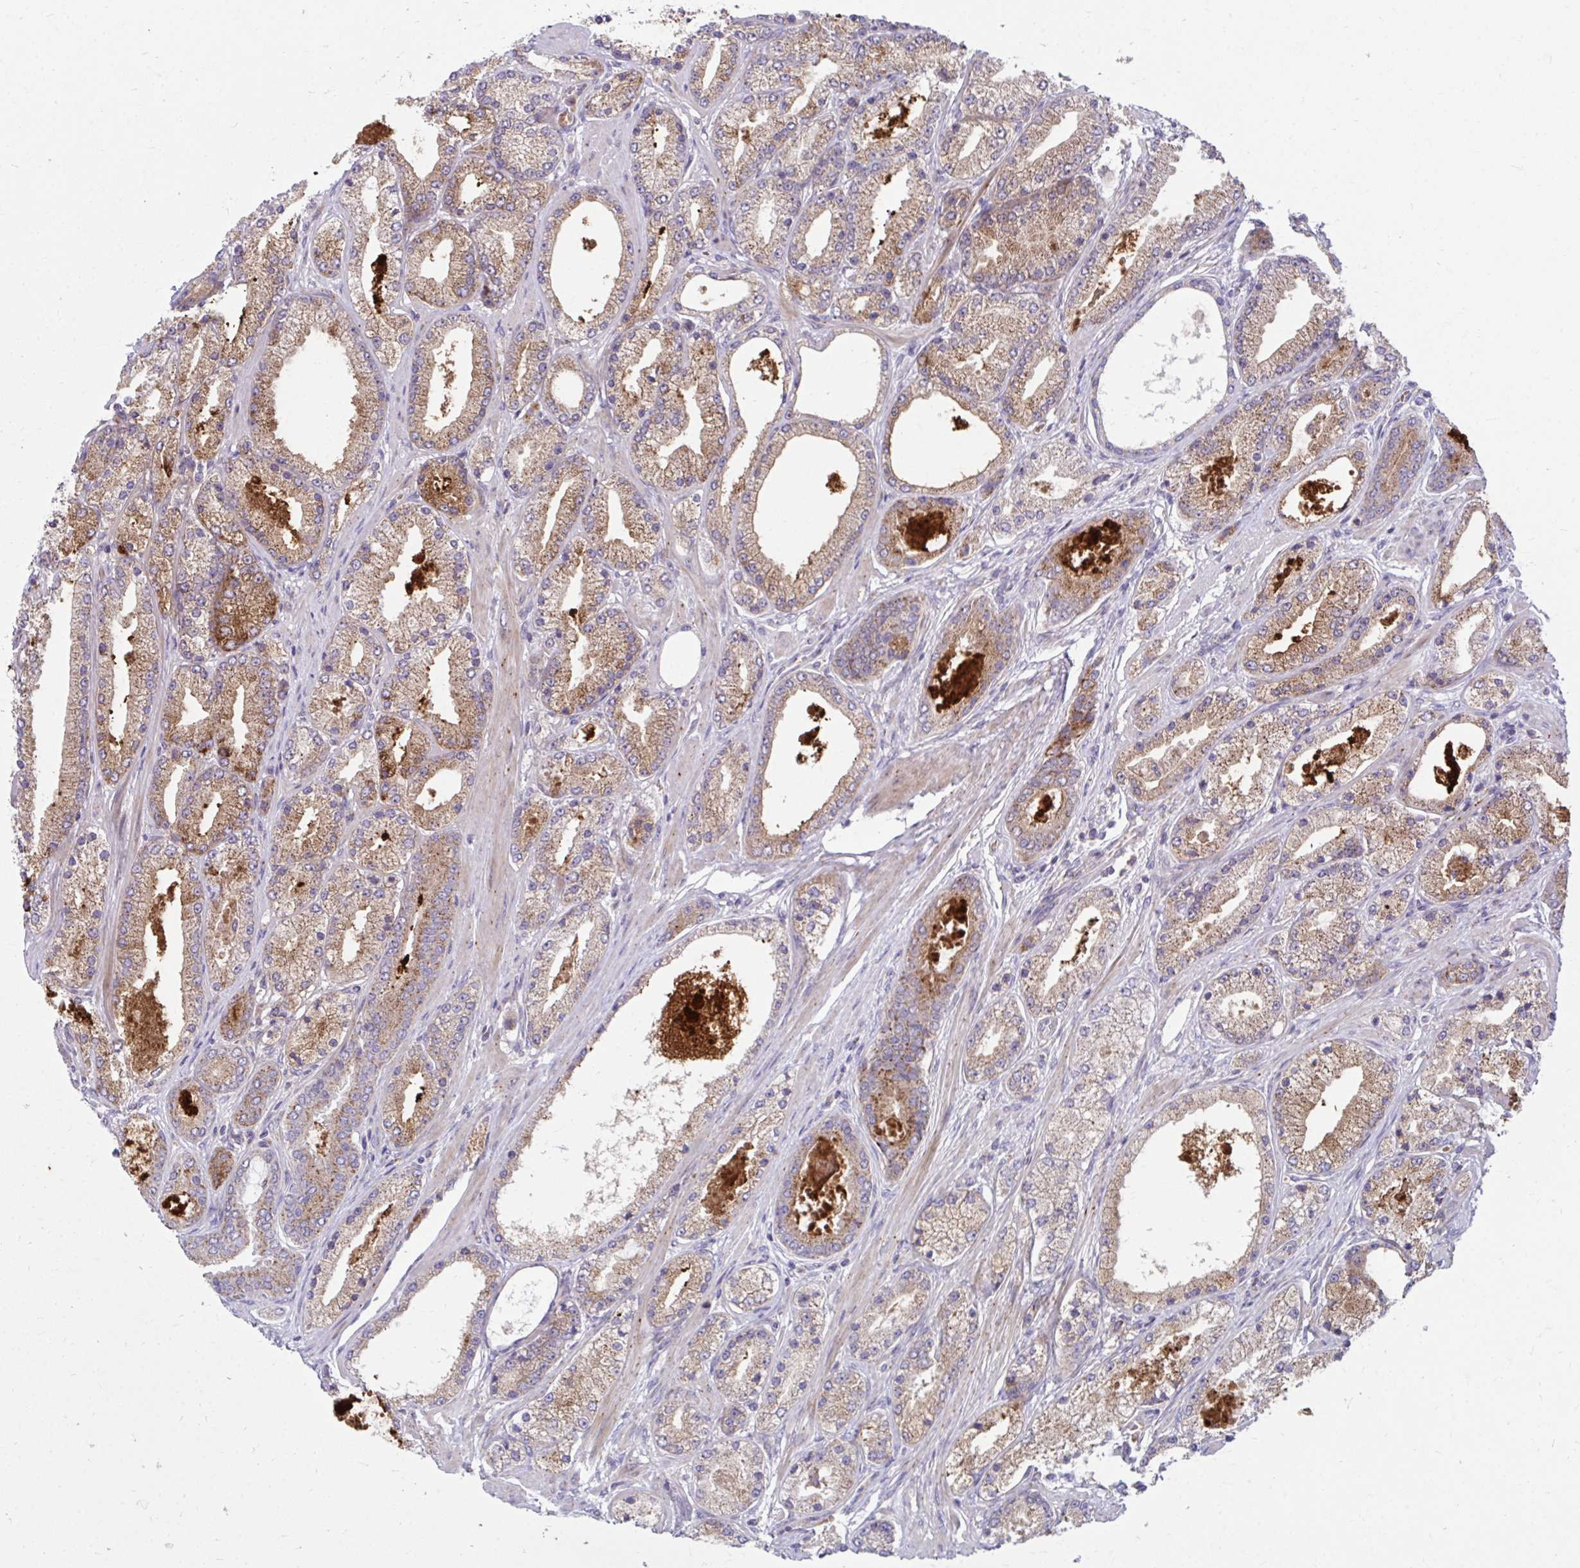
{"staining": {"intensity": "moderate", "quantity": ">75%", "location": "cytoplasmic/membranous"}, "tissue": "prostate cancer", "cell_type": "Tumor cells", "image_type": "cancer", "snomed": [{"axis": "morphology", "description": "Adenocarcinoma, High grade"}, {"axis": "topography", "description": "Prostate"}], "caption": "Prostate cancer (adenocarcinoma (high-grade)) was stained to show a protein in brown. There is medium levels of moderate cytoplasmic/membranous positivity in approximately >75% of tumor cells. Nuclei are stained in blue.", "gene": "C16orf54", "patient": {"sex": "male", "age": 63}}